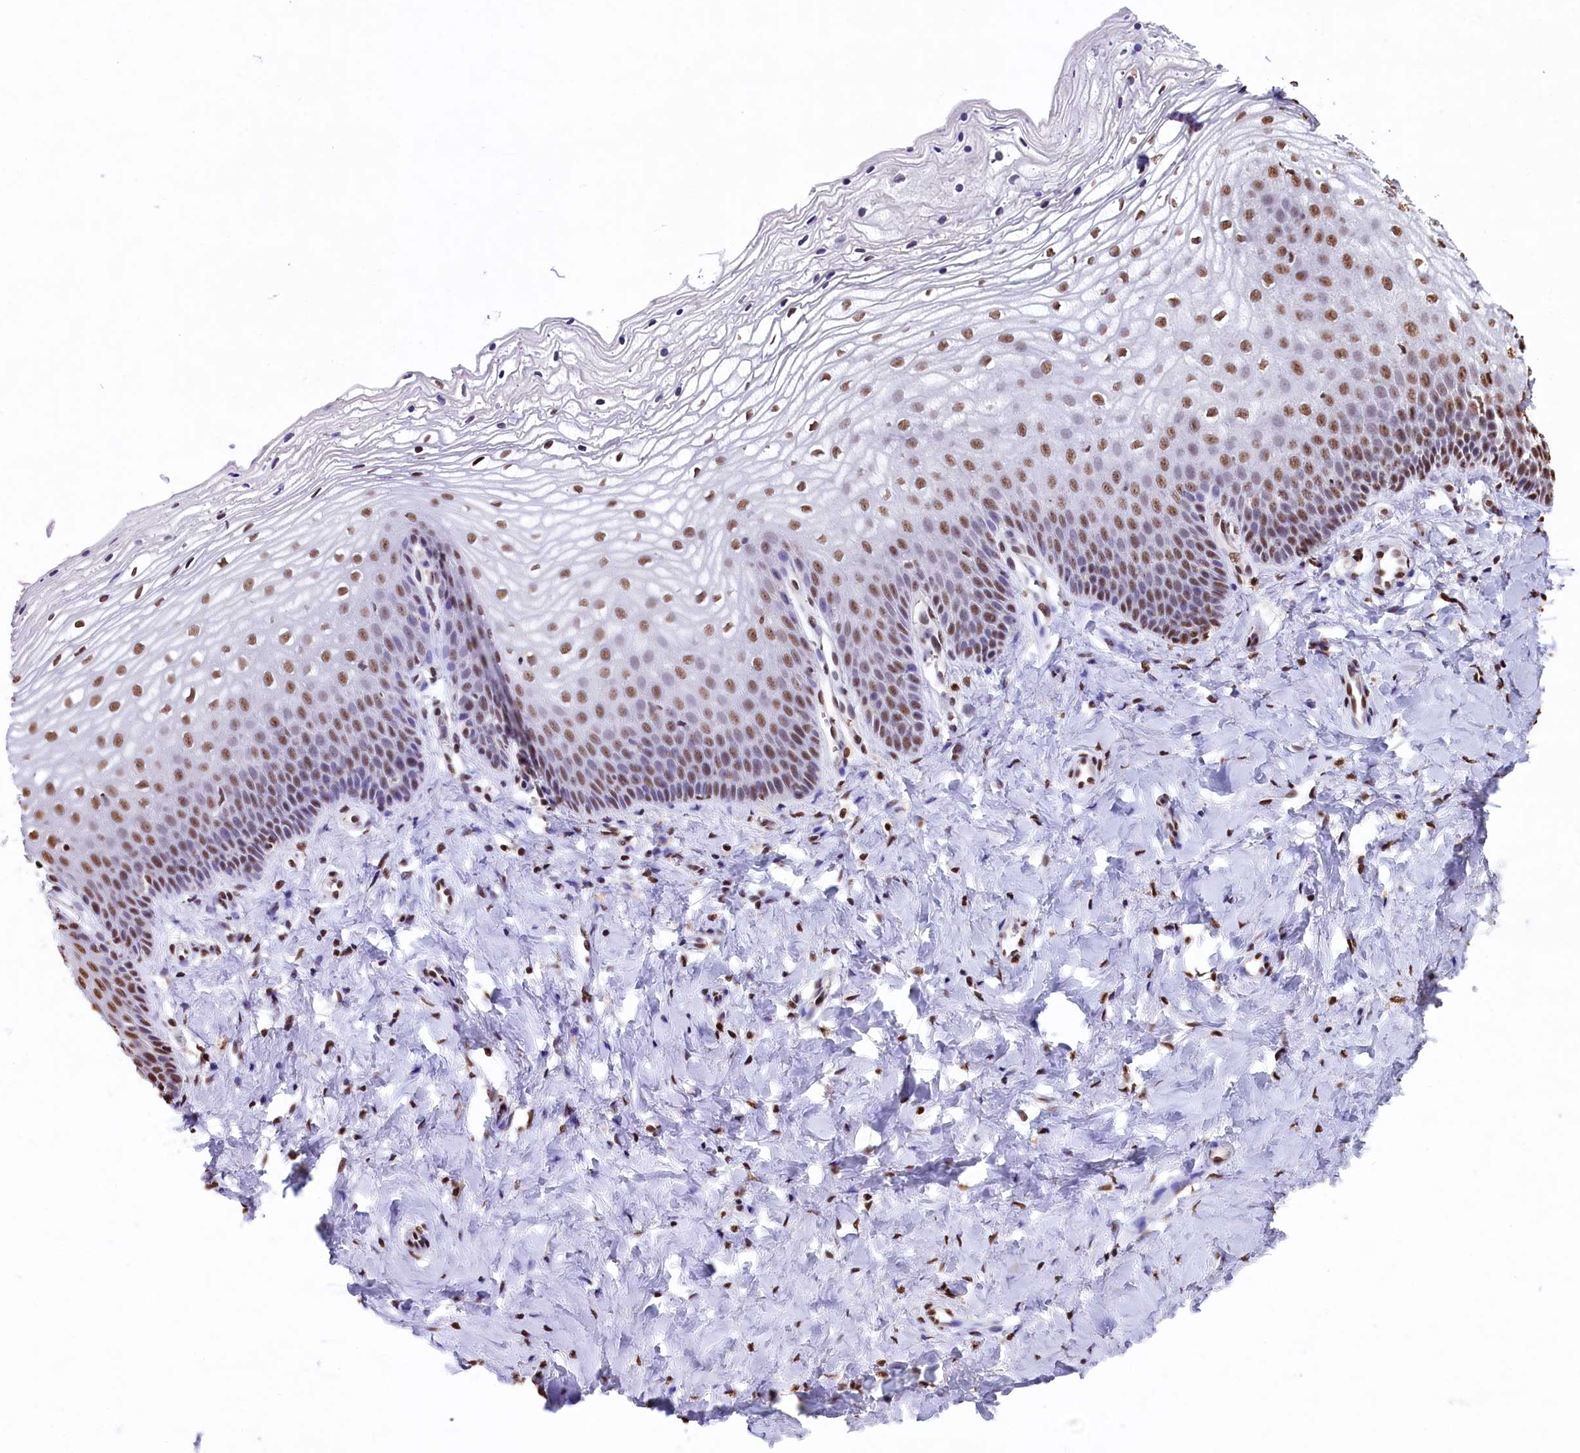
{"staining": {"intensity": "moderate", "quantity": ">75%", "location": "nuclear"}, "tissue": "vagina", "cell_type": "Squamous epithelial cells", "image_type": "normal", "snomed": [{"axis": "morphology", "description": "Normal tissue, NOS"}, {"axis": "topography", "description": "Vagina"}], "caption": "Immunohistochemistry of benign vagina exhibits medium levels of moderate nuclear expression in approximately >75% of squamous epithelial cells. The staining was performed using DAB (3,3'-diaminobenzidine), with brown indicating positive protein expression. Nuclei are stained blue with hematoxylin.", "gene": "SNRPD2", "patient": {"sex": "female", "age": 68}}